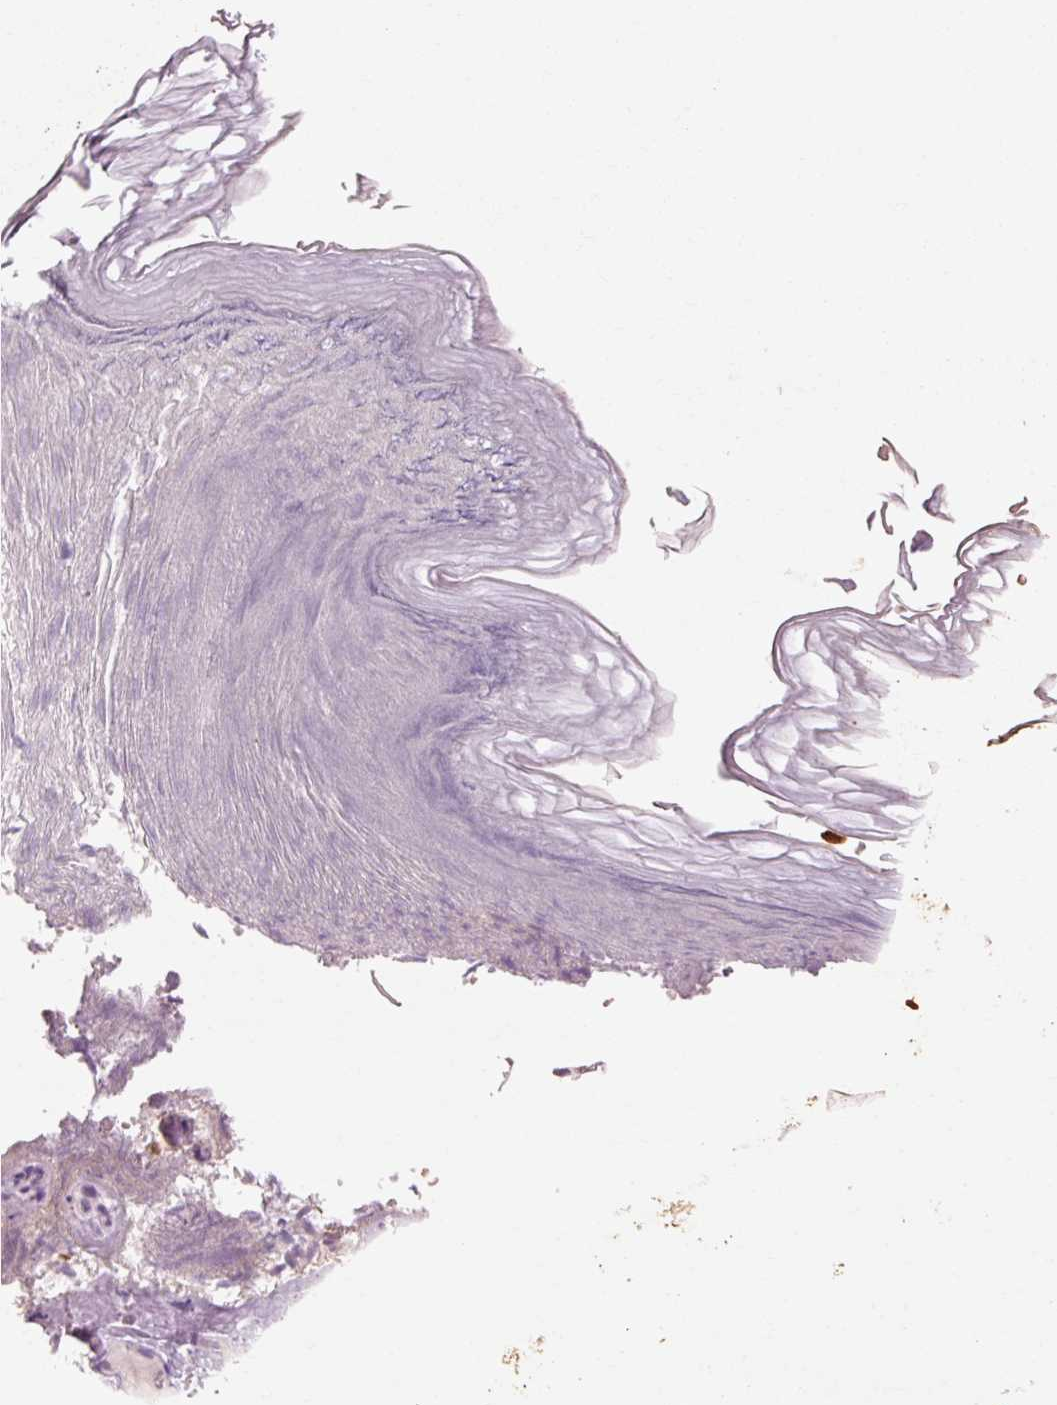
{"staining": {"intensity": "moderate", "quantity": "<25%", "location": "cytoplasmic/membranous"}, "tissue": "skin", "cell_type": "Epidermal cells", "image_type": "normal", "snomed": [{"axis": "morphology", "description": "Normal tissue, NOS"}, {"axis": "topography", "description": "Anal"}], "caption": "The histopathology image reveals a brown stain indicating the presence of a protein in the cytoplasmic/membranous of epidermal cells in skin.", "gene": "TRIM73", "patient": {"sex": "female", "age": 40}}